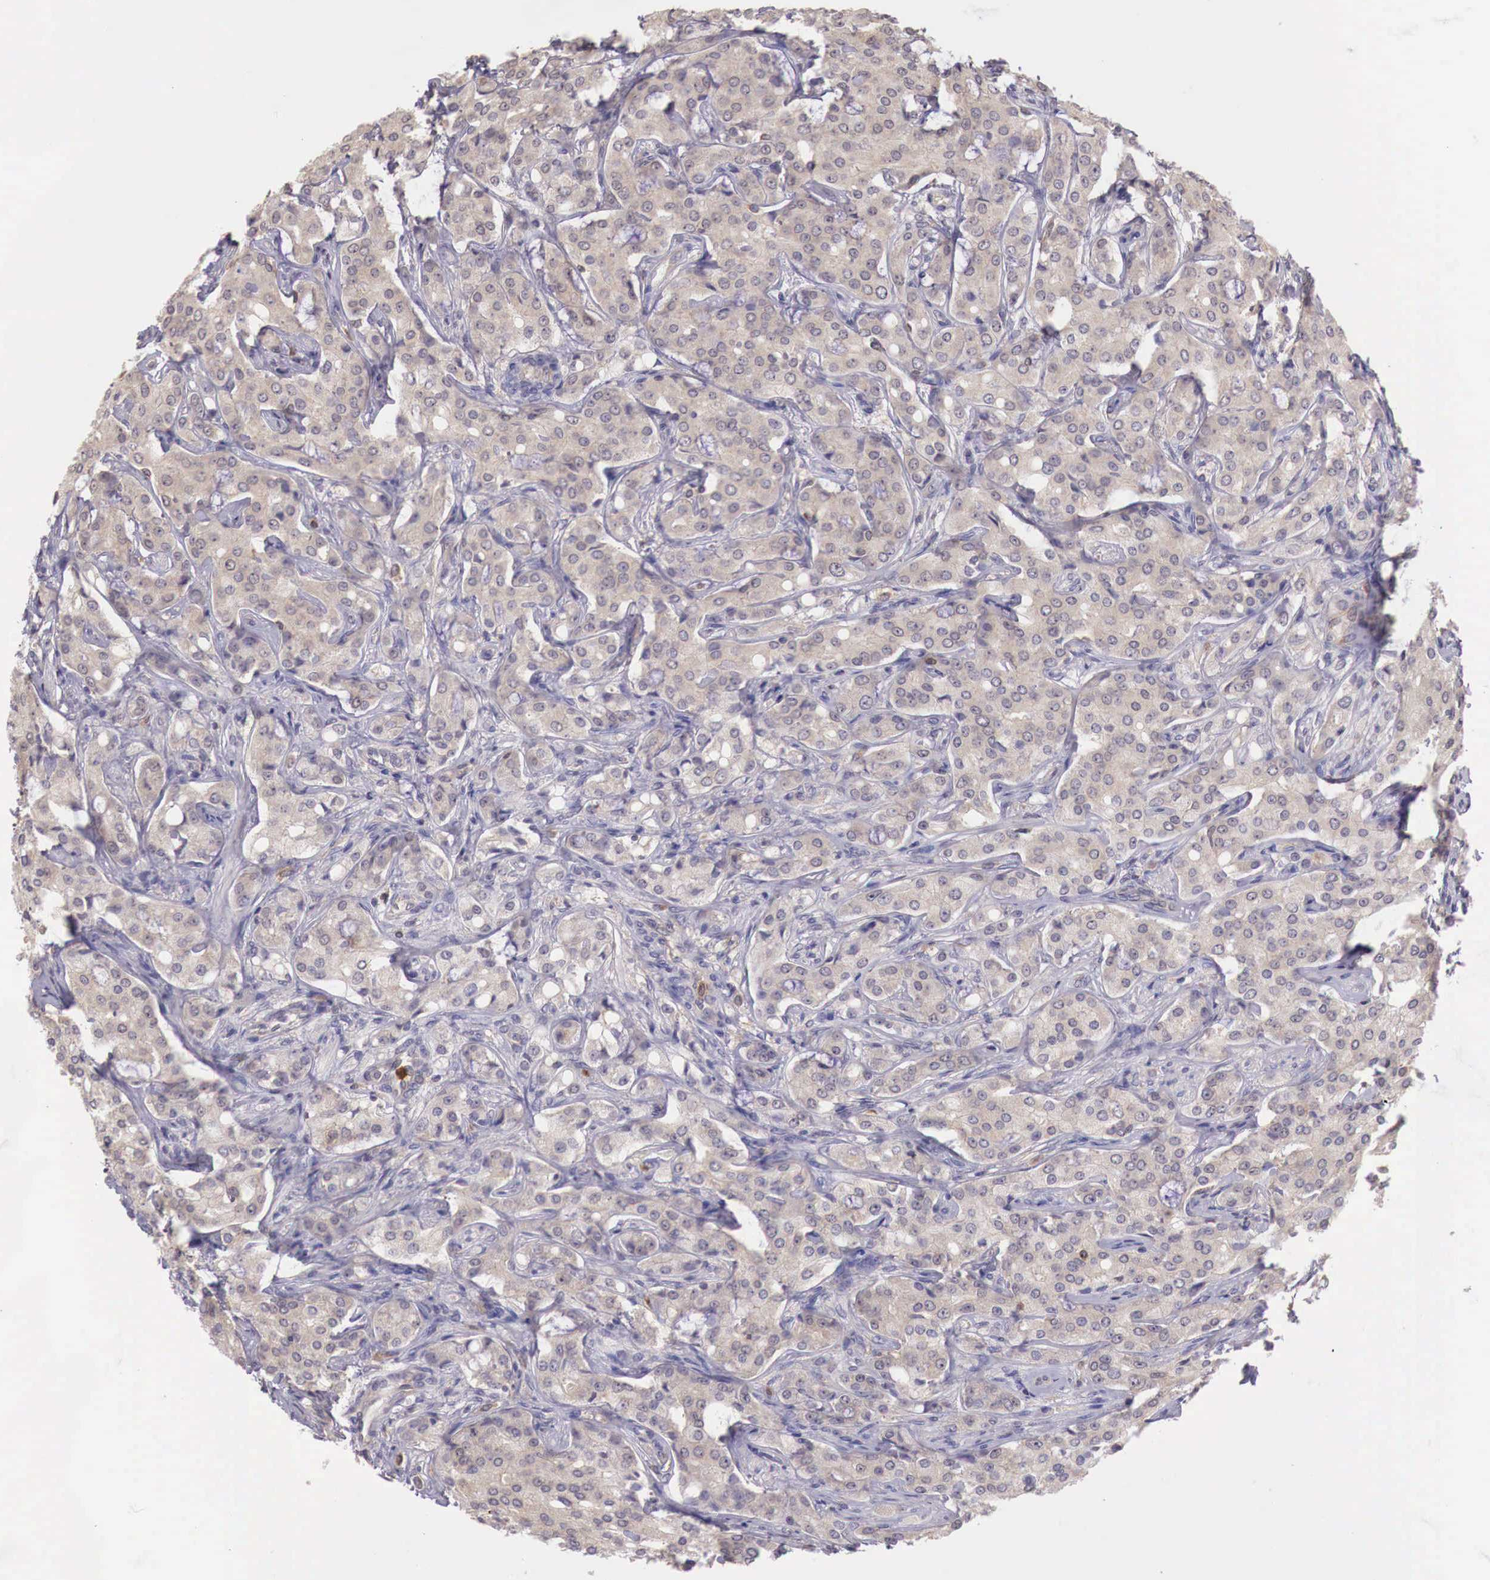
{"staining": {"intensity": "weak", "quantity": ">75%", "location": "cytoplasmic/membranous"}, "tissue": "prostate cancer", "cell_type": "Tumor cells", "image_type": "cancer", "snomed": [{"axis": "morphology", "description": "Adenocarcinoma, Medium grade"}, {"axis": "topography", "description": "Prostate"}], "caption": "Immunohistochemical staining of human medium-grade adenocarcinoma (prostate) reveals low levels of weak cytoplasmic/membranous protein expression in approximately >75% of tumor cells. The protein of interest is stained brown, and the nuclei are stained in blue (DAB (3,3'-diaminobenzidine) IHC with brightfield microscopy, high magnification).", "gene": "GAB2", "patient": {"sex": "male", "age": 72}}